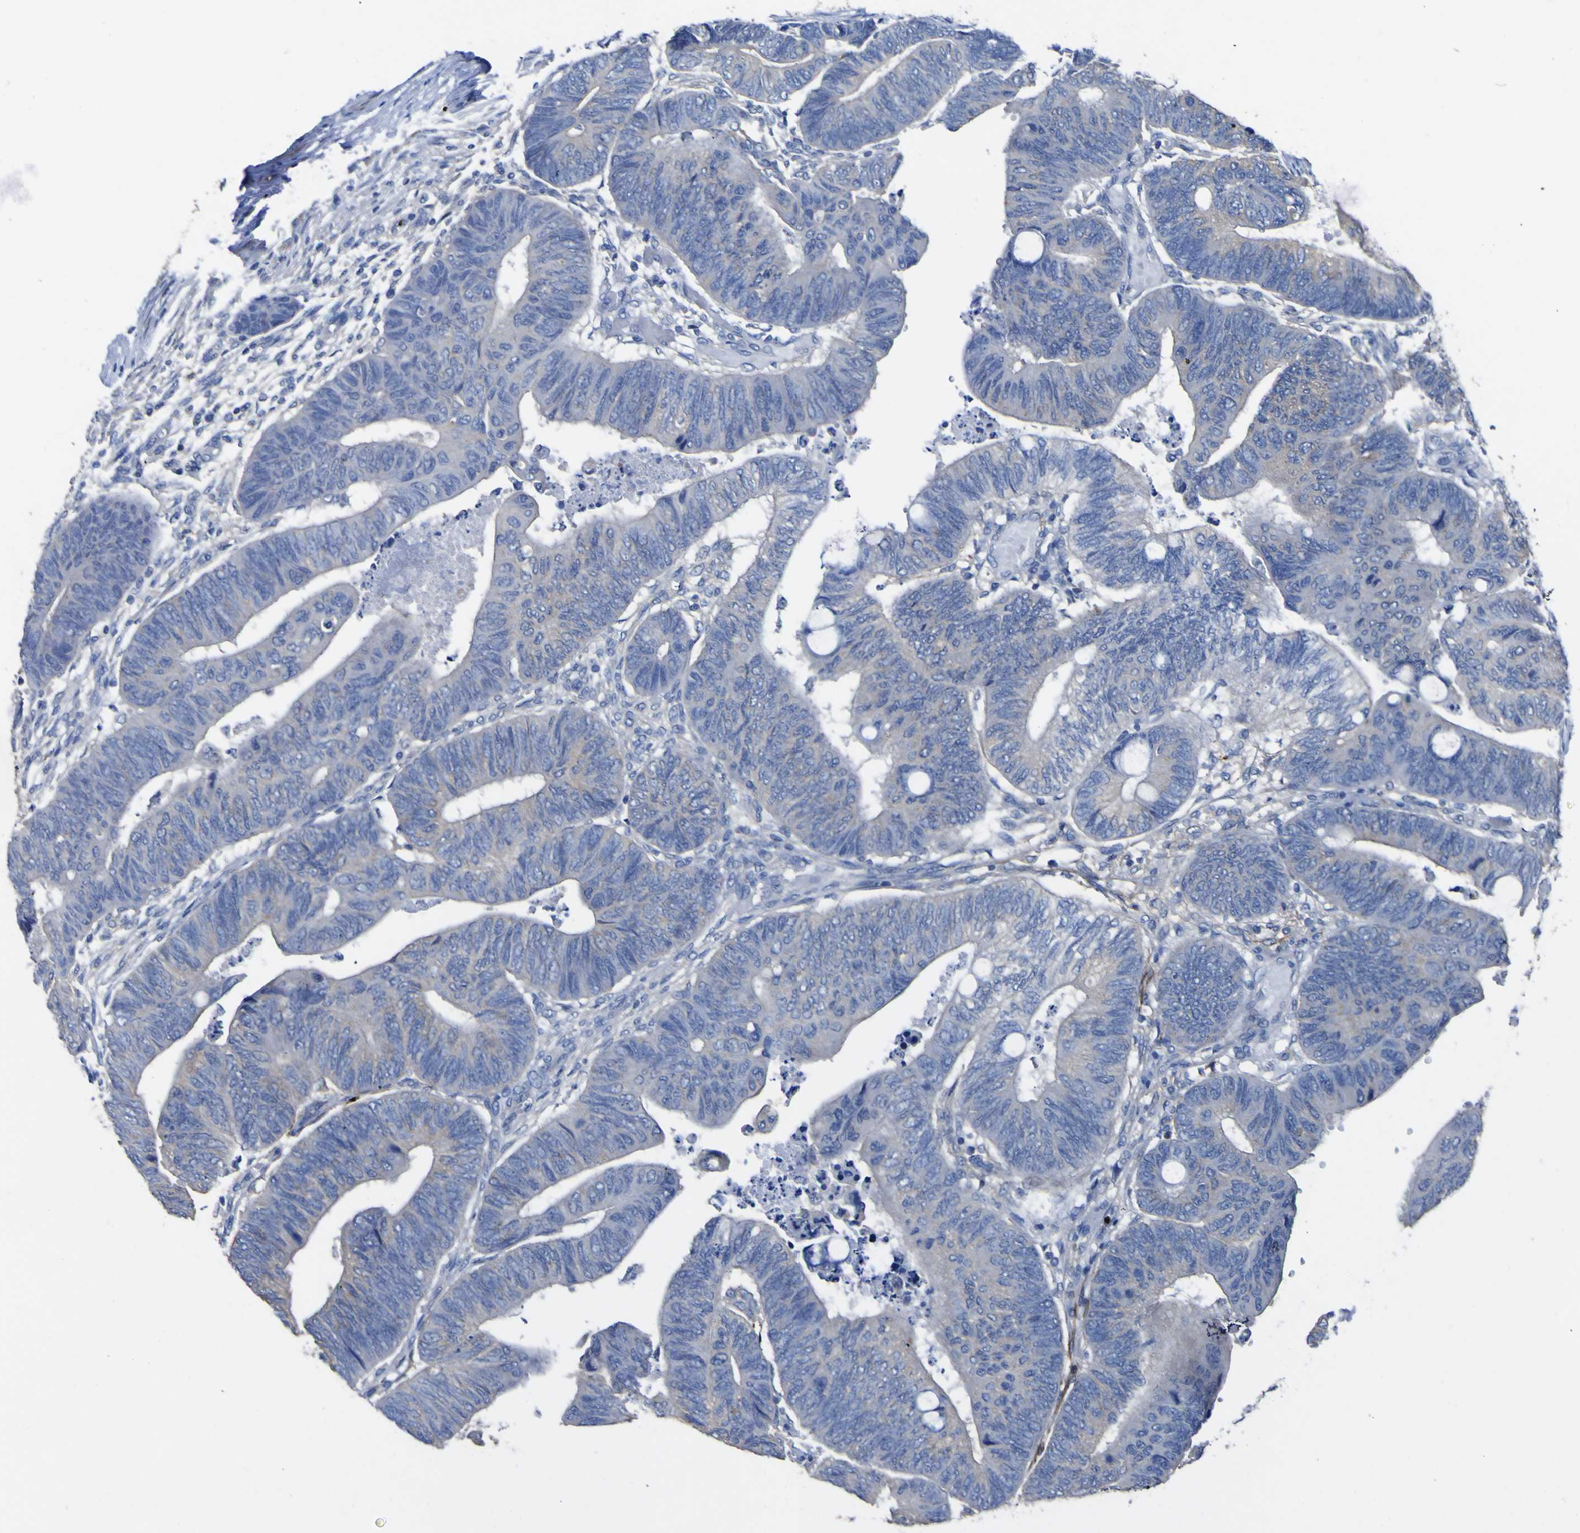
{"staining": {"intensity": "weak", "quantity": "<25%", "location": "cytoplasmic/membranous"}, "tissue": "colorectal cancer", "cell_type": "Tumor cells", "image_type": "cancer", "snomed": [{"axis": "morphology", "description": "Normal tissue, NOS"}, {"axis": "morphology", "description": "Adenocarcinoma, NOS"}, {"axis": "topography", "description": "Rectum"}, {"axis": "topography", "description": "Peripheral nerve tissue"}], "caption": "Adenocarcinoma (colorectal) was stained to show a protein in brown. There is no significant staining in tumor cells.", "gene": "AGO4", "patient": {"sex": "male", "age": 92}}